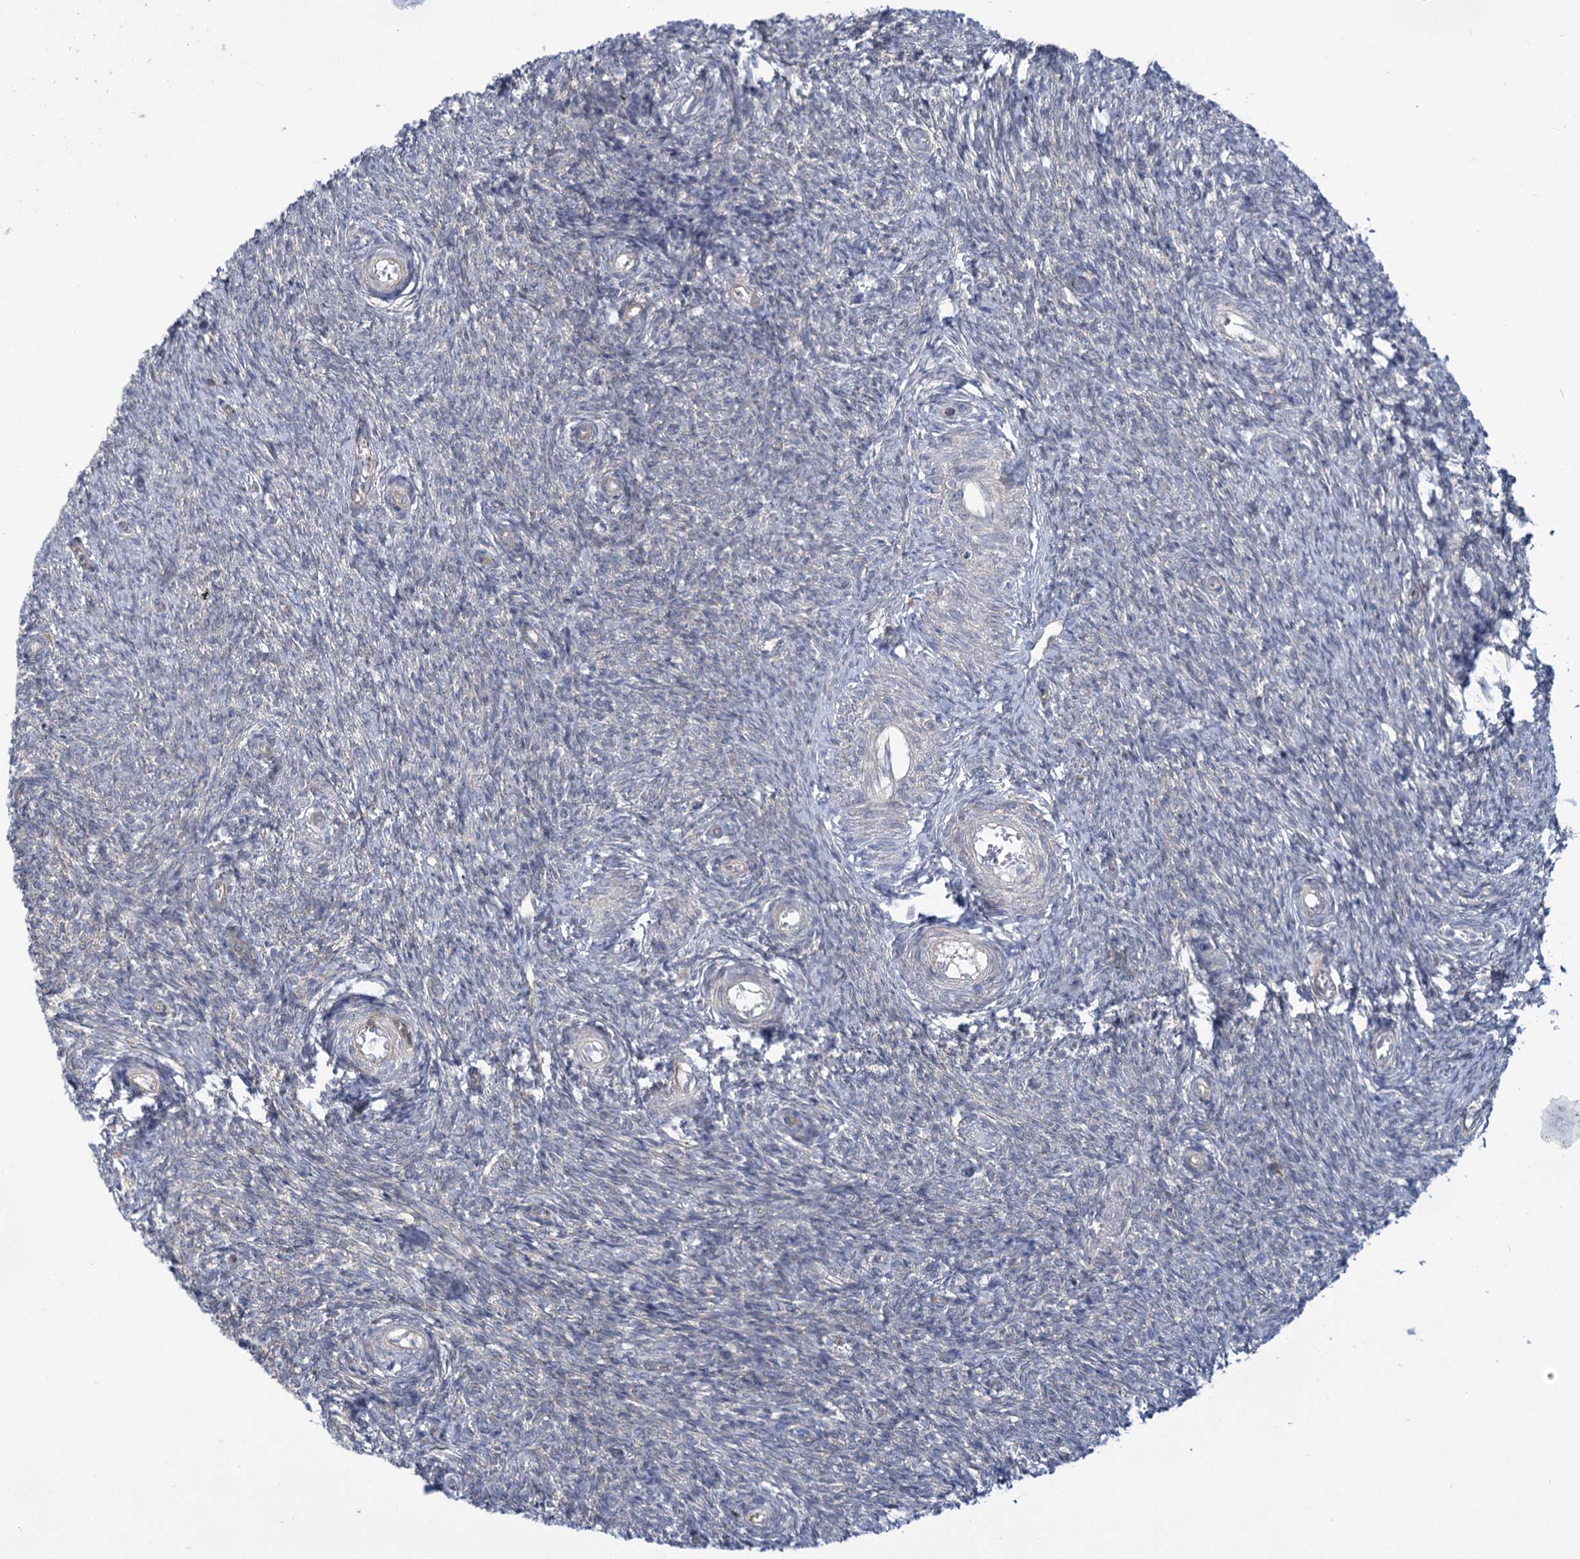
{"staining": {"intensity": "negative", "quantity": "none", "location": "none"}, "tissue": "ovary", "cell_type": "Ovarian stroma cells", "image_type": "normal", "snomed": [{"axis": "morphology", "description": "Normal tissue, NOS"}, {"axis": "topography", "description": "Ovary"}], "caption": "An immunohistochemistry histopathology image of benign ovary is shown. There is no staining in ovarian stroma cells of ovary. (Stains: DAB immunohistochemistry (IHC) with hematoxylin counter stain, Microscopy: brightfield microscopy at high magnification).", "gene": "MBLAC2", "patient": {"sex": "female", "age": 44}}